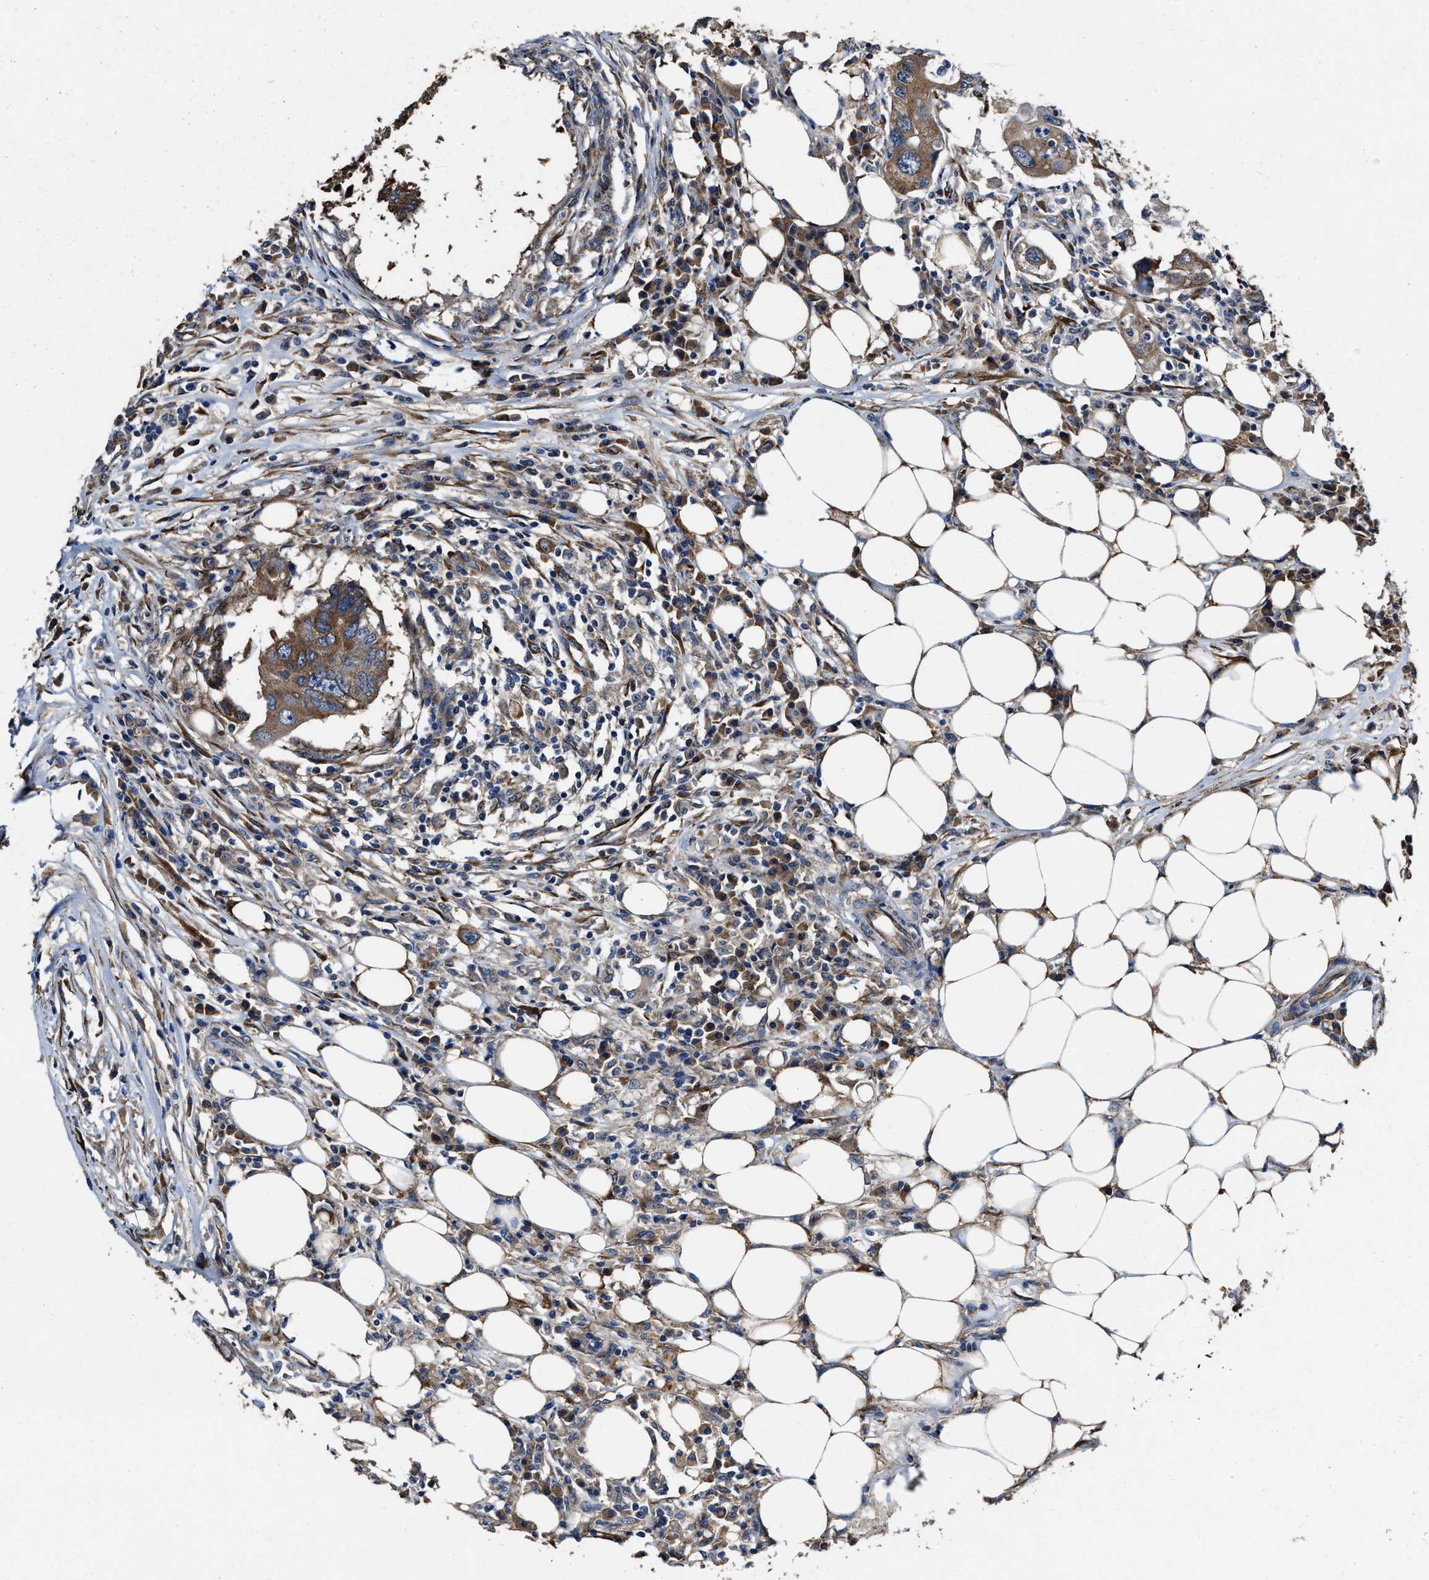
{"staining": {"intensity": "moderate", "quantity": ">75%", "location": "cytoplasmic/membranous"}, "tissue": "colorectal cancer", "cell_type": "Tumor cells", "image_type": "cancer", "snomed": [{"axis": "morphology", "description": "Adenocarcinoma, NOS"}, {"axis": "topography", "description": "Colon"}], "caption": "The micrograph demonstrates immunohistochemical staining of colorectal cancer. There is moderate cytoplasmic/membranous expression is appreciated in approximately >75% of tumor cells. The staining was performed using DAB (3,3'-diaminobenzidine), with brown indicating positive protein expression. Nuclei are stained blue with hematoxylin.", "gene": "IDNK", "patient": {"sex": "male", "age": 71}}